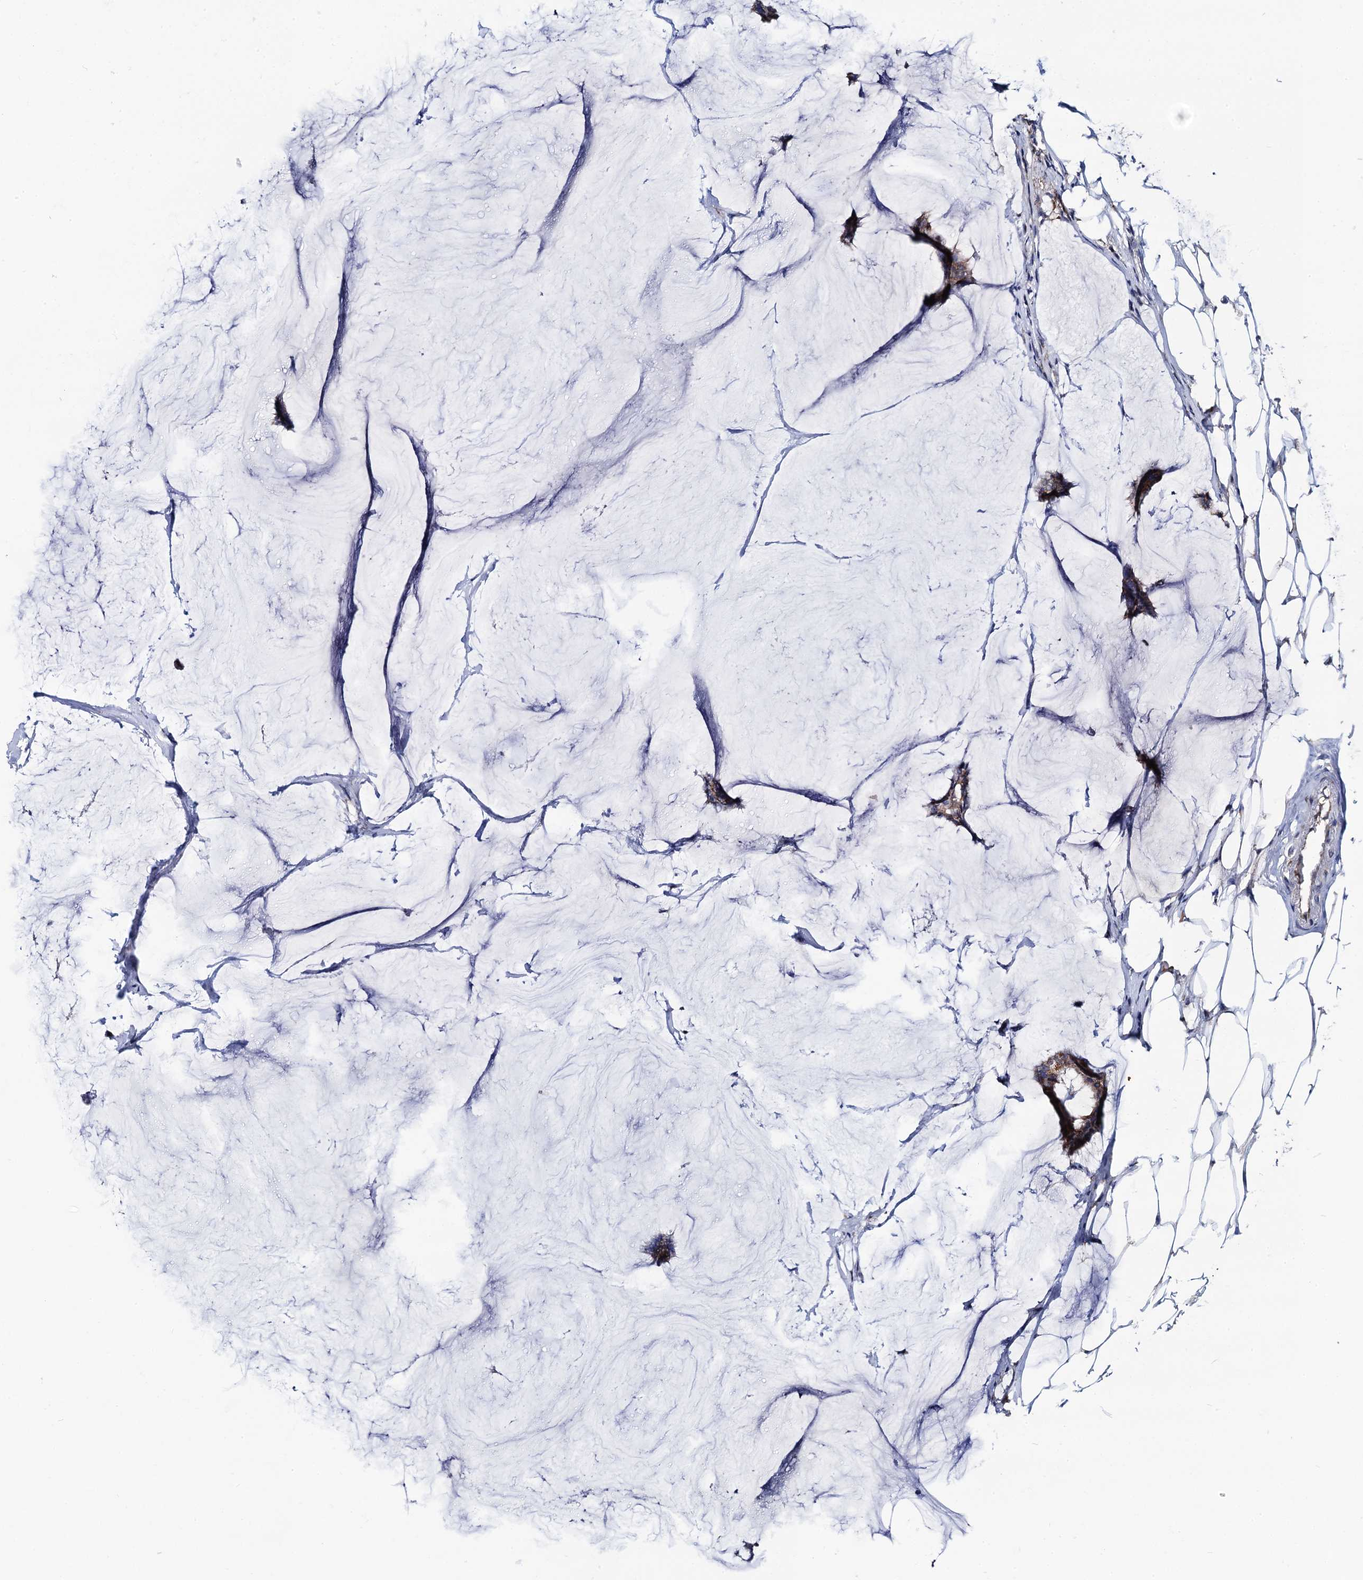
{"staining": {"intensity": "moderate", "quantity": "25%-75%", "location": "cytoplasmic/membranous"}, "tissue": "breast cancer", "cell_type": "Tumor cells", "image_type": "cancer", "snomed": [{"axis": "morphology", "description": "Duct carcinoma"}, {"axis": "topography", "description": "Breast"}], "caption": "An immunohistochemistry photomicrograph of neoplastic tissue is shown. Protein staining in brown labels moderate cytoplasmic/membranous positivity in breast cancer within tumor cells. (DAB (3,3'-diaminobenzidine) IHC with brightfield microscopy, high magnification).", "gene": "PTCD3", "patient": {"sex": "female", "age": 93}}